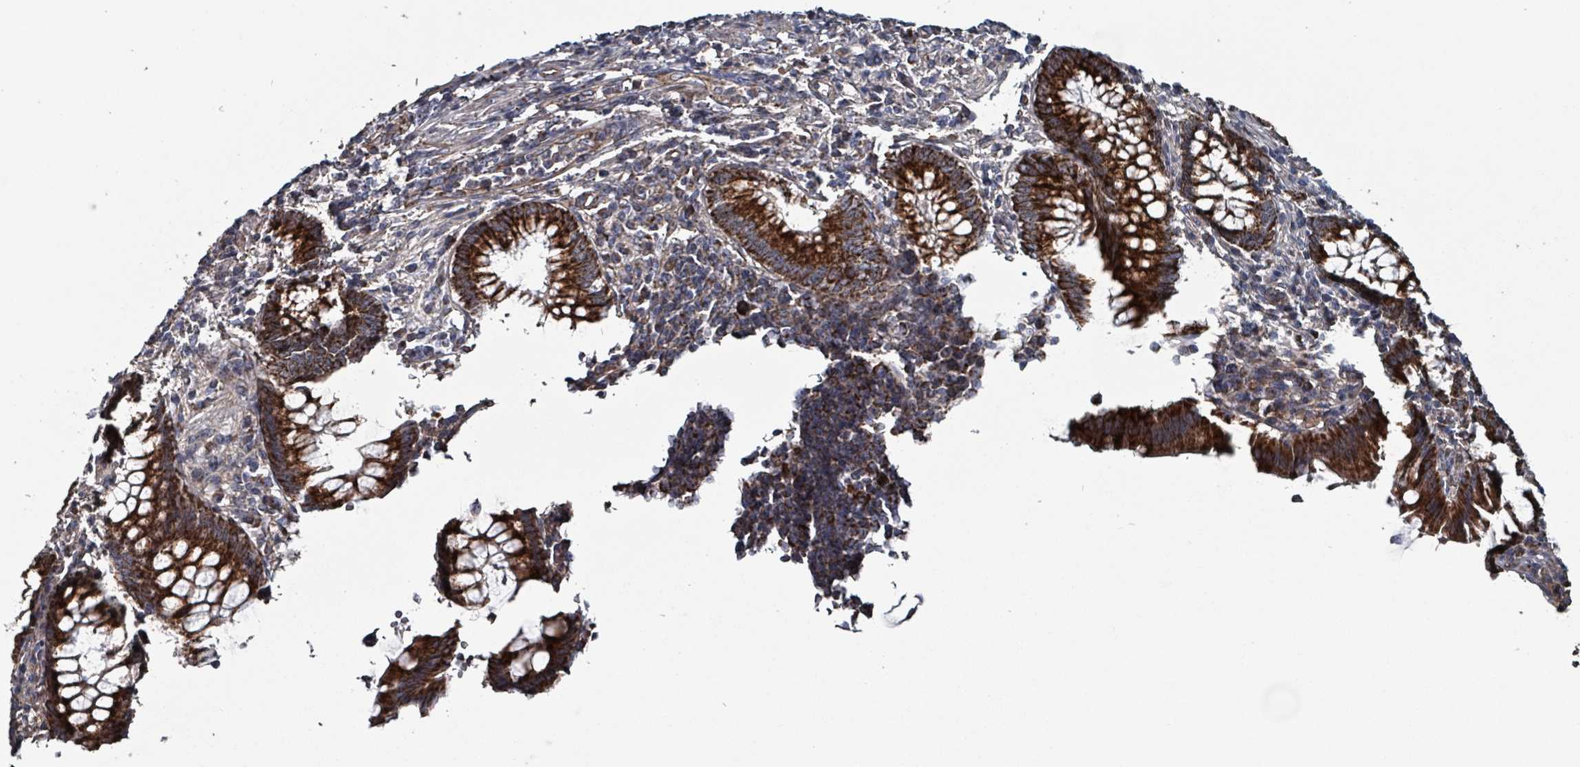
{"staining": {"intensity": "strong", "quantity": ">75%", "location": "cytoplasmic/membranous"}, "tissue": "appendix", "cell_type": "Glandular cells", "image_type": "normal", "snomed": [{"axis": "morphology", "description": "Normal tissue, NOS"}, {"axis": "topography", "description": "Appendix"}], "caption": "Glandular cells demonstrate high levels of strong cytoplasmic/membranous staining in approximately >75% of cells in normal appendix.", "gene": "MRPL4", "patient": {"sex": "male", "age": 83}}